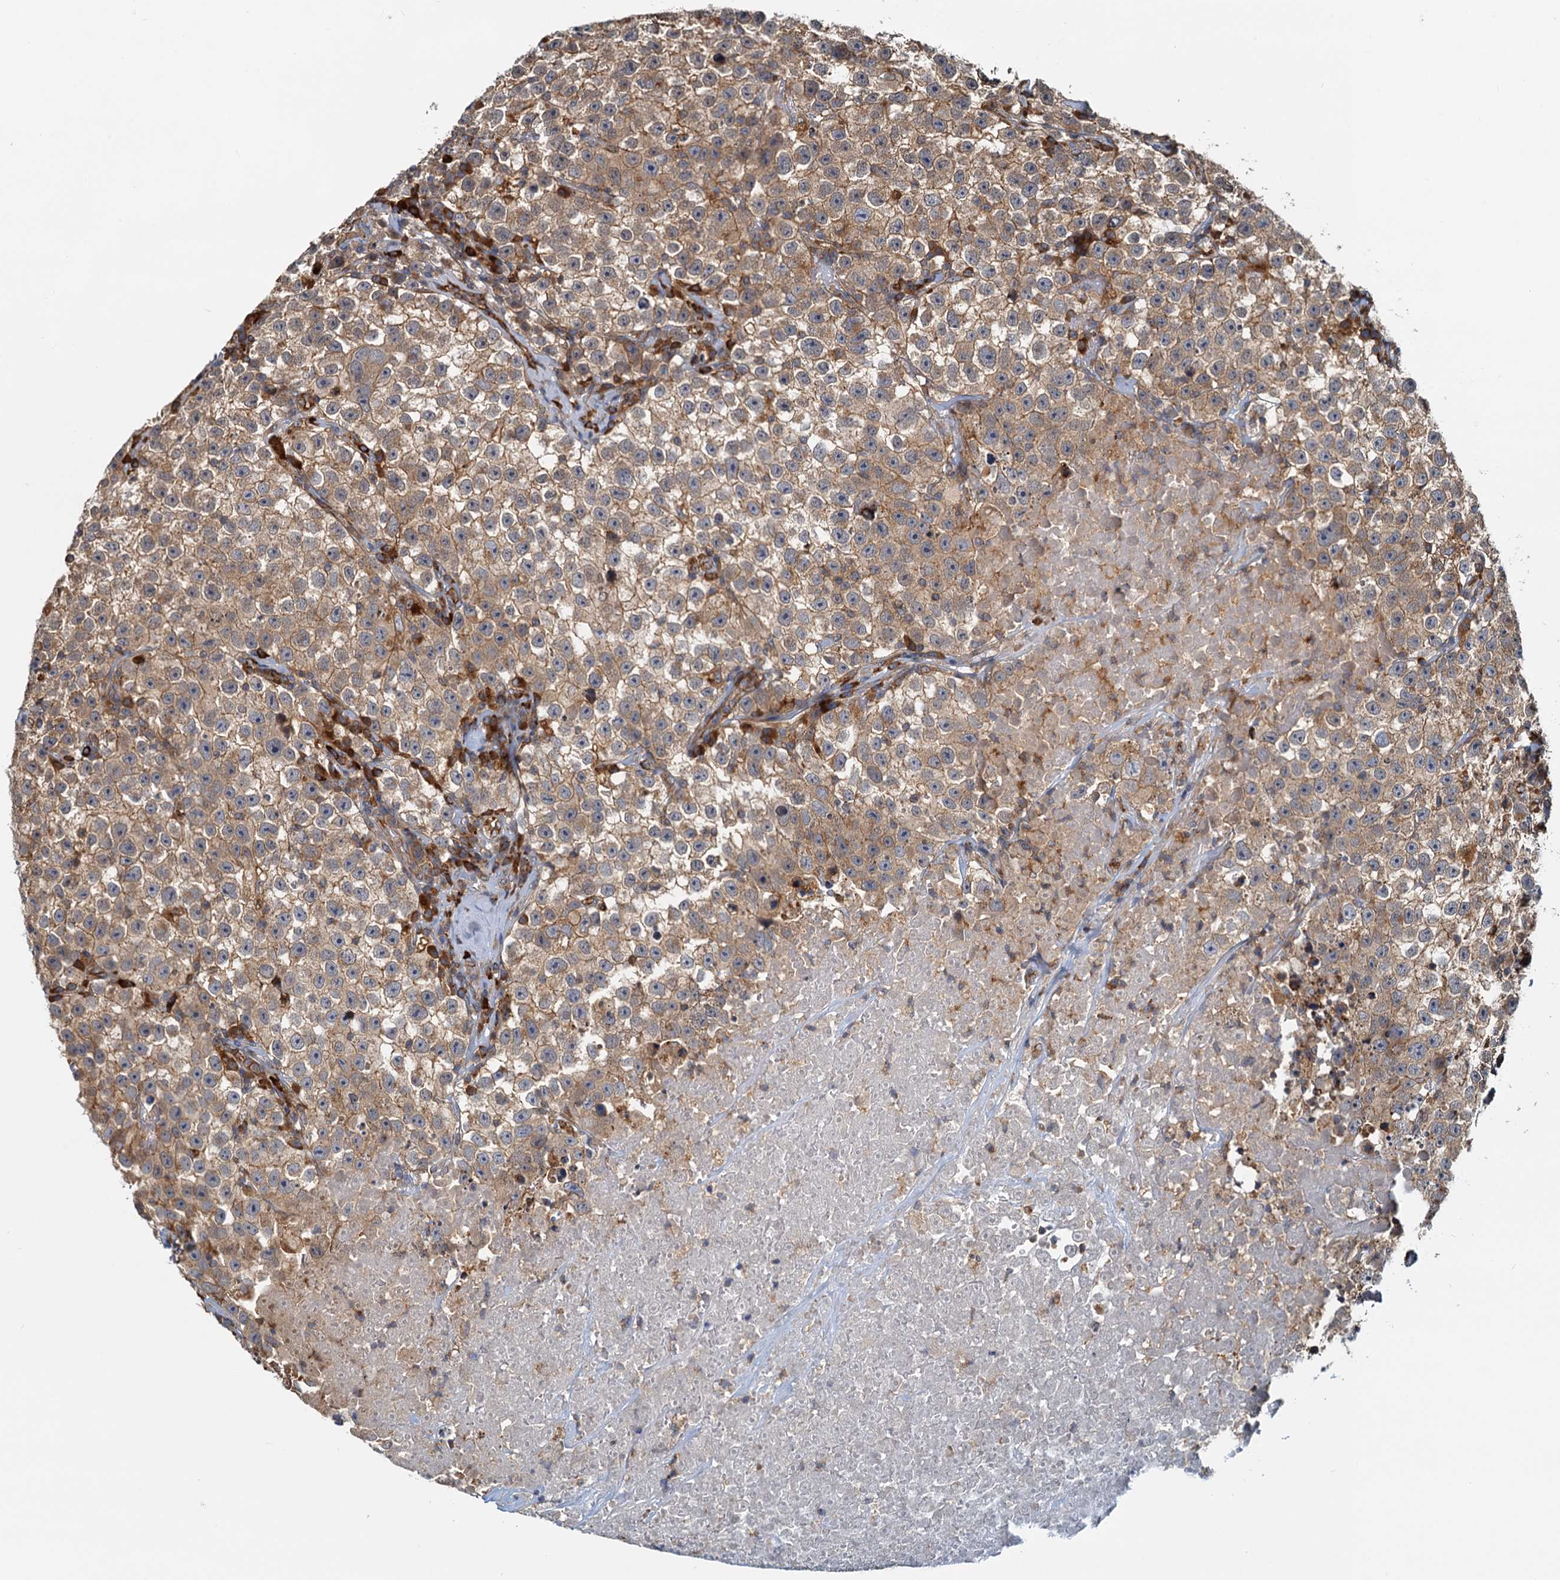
{"staining": {"intensity": "moderate", "quantity": ">75%", "location": "cytoplasmic/membranous"}, "tissue": "testis cancer", "cell_type": "Tumor cells", "image_type": "cancer", "snomed": [{"axis": "morphology", "description": "Seminoma, NOS"}, {"axis": "topography", "description": "Testis"}], "caption": "High-power microscopy captured an immunohistochemistry histopathology image of testis cancer, revealing moderate cytoplasmic/membranous positivity in about >75% of tumor cells. Ihc stains the protein of interest in brown and the nuclei are stained blue.", "gene": "NIPAL3", "patient": {"sex": "male", "age": 22}}